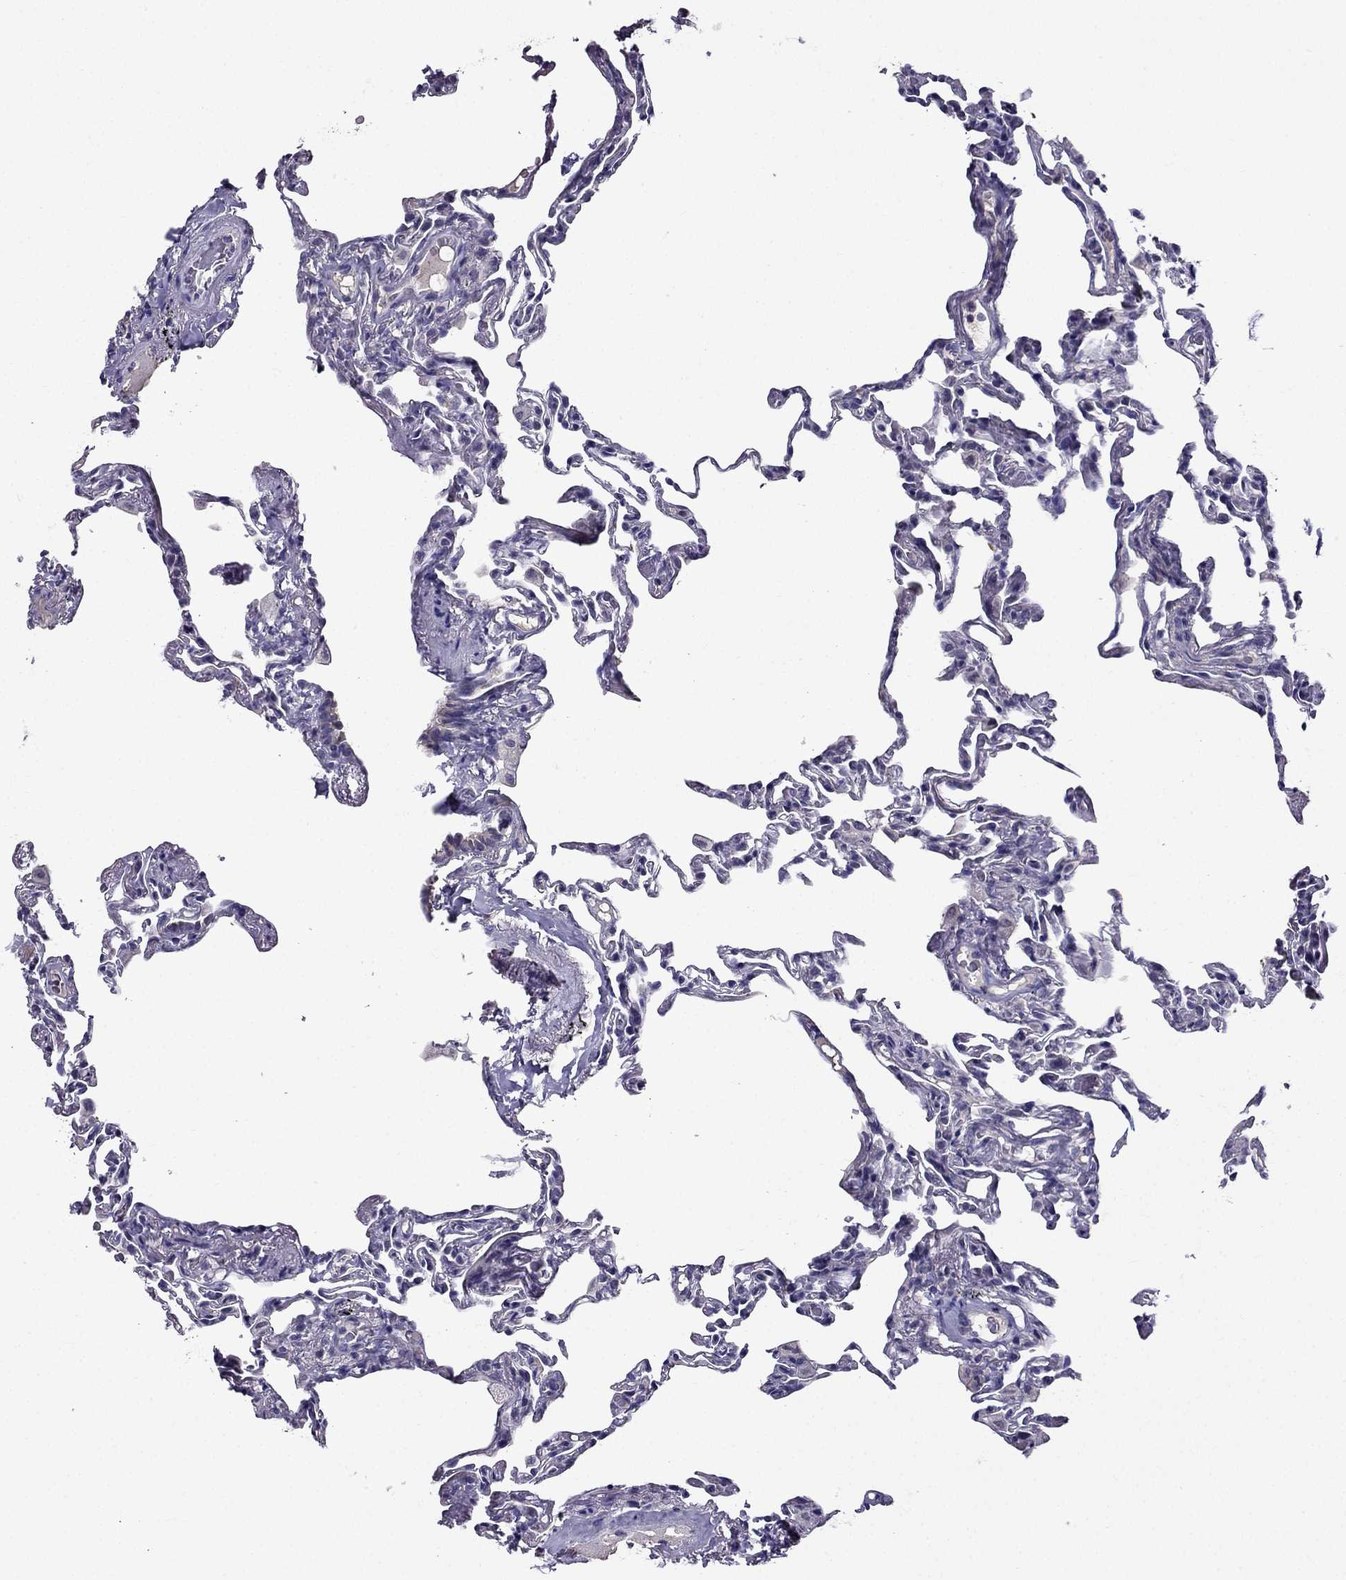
{"staining": {"intensity": "negative", "quantity": "none", "location": "none"}, "tissue": "lung", "cell_type": "Alveolar cells", "image_type": "normal", "snomed": [{"axis": "morphology", "description": "Normal tissue, NOS"}, {"axis": "topography", "description": "Lung"}], "caption": "This is an immunohistochemistry photomicrograph of benign human lung. There is no staining in alveolar cells.", "gene": "DUSP15", "patient": {"sex": "female", "age": 57}}